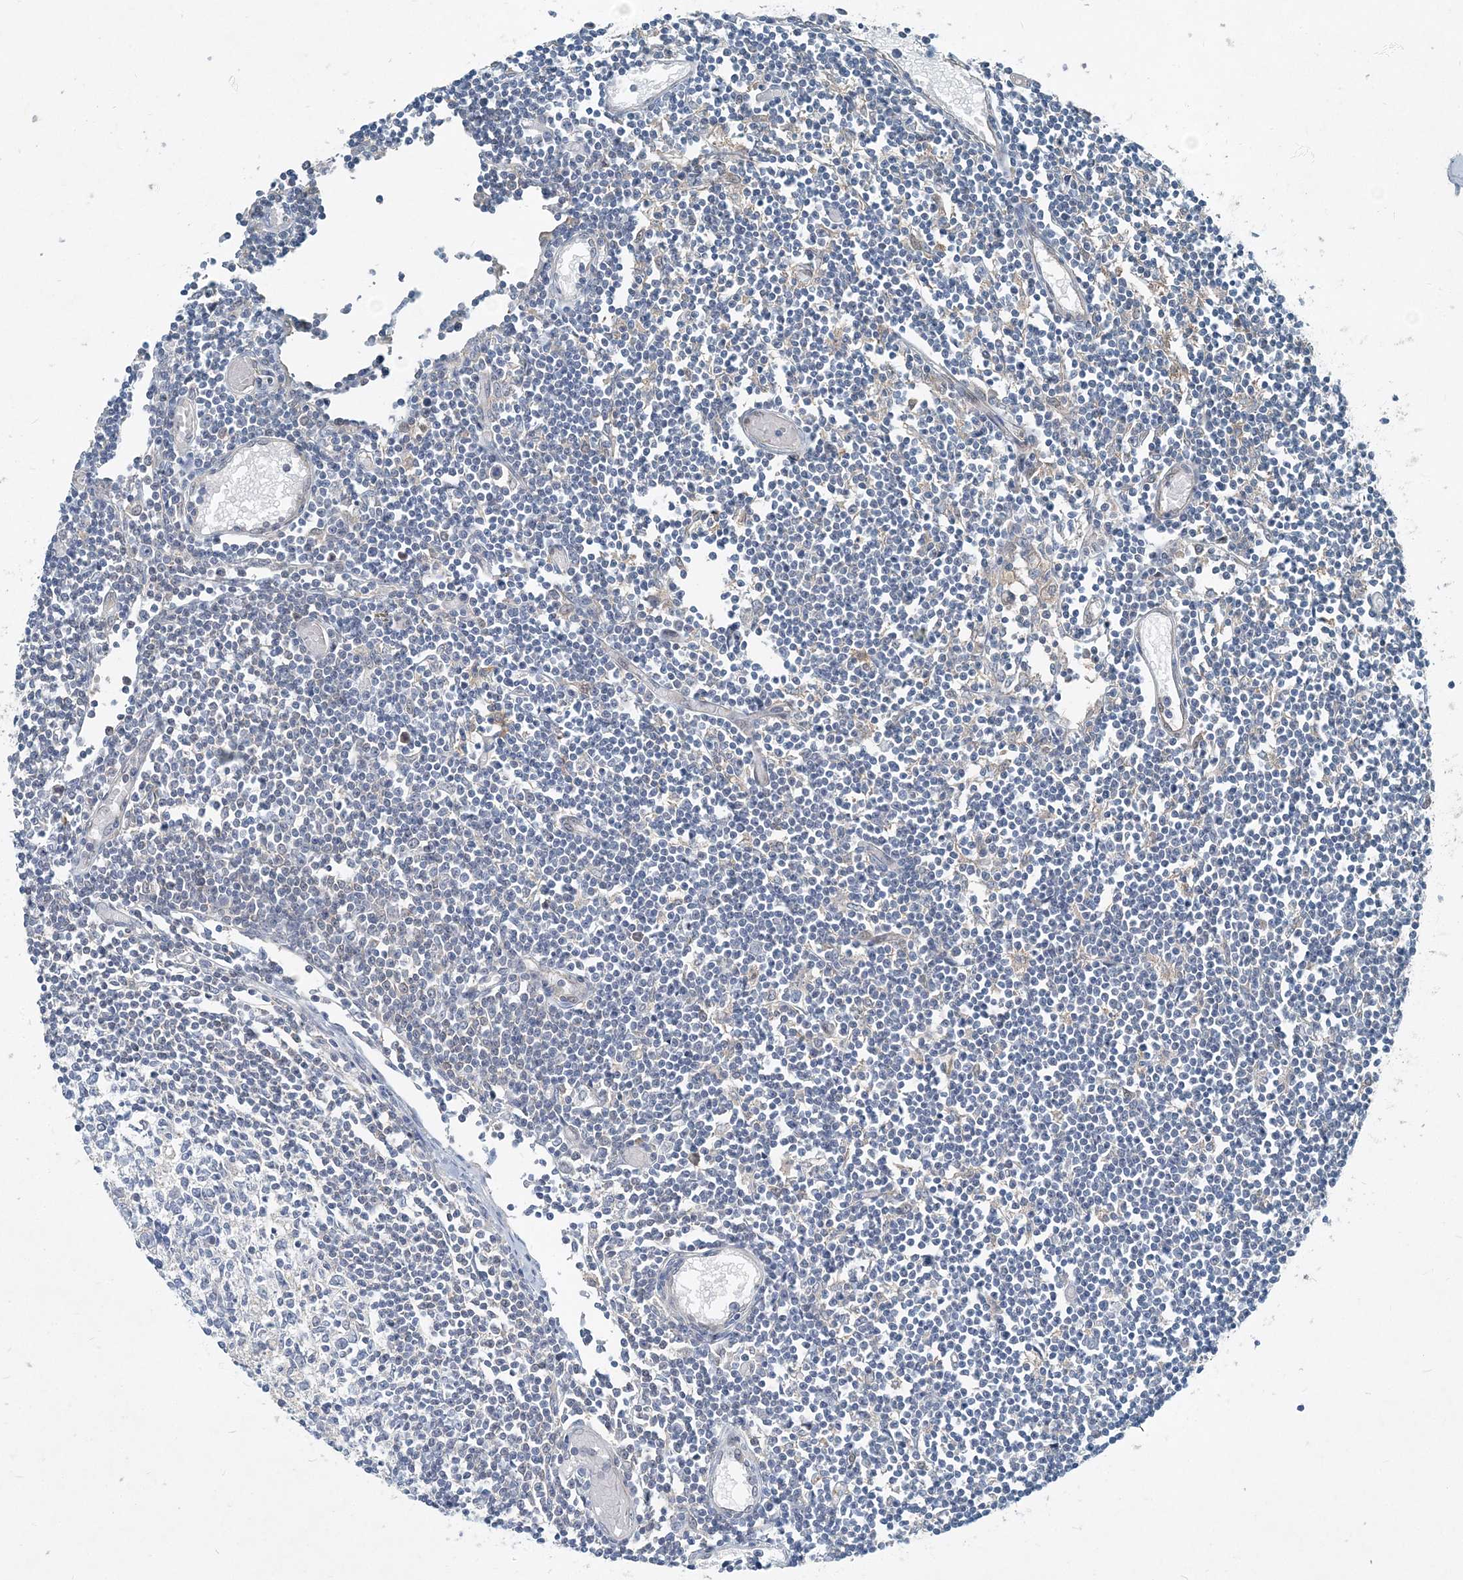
{"staining": {"intensity": "negative", "quantity": "none", "location": "none"}, "tissue": "lymph node", "cell_type": "Germinal center cells", "image_type": "normal", "snomed": [{"axis": "morphology", "description": "Normal tissue, NOS"}, {"axis": "topography", "description": "Lymph node"}], "caption": "This histopathology image is of unremarkable lymph node stained with IHC to label a protein in brown with the nuclei are counter-stained blue. There is no expression in germinal center cells. Brightfield microscopy of IHC stained with DAB (3,3'-diaminobenzidine) (brown) and hematoxylin (blue), captured at high magnification.", "gene": "ARMH1", "patient": {"sex": "female", "age": 11}}